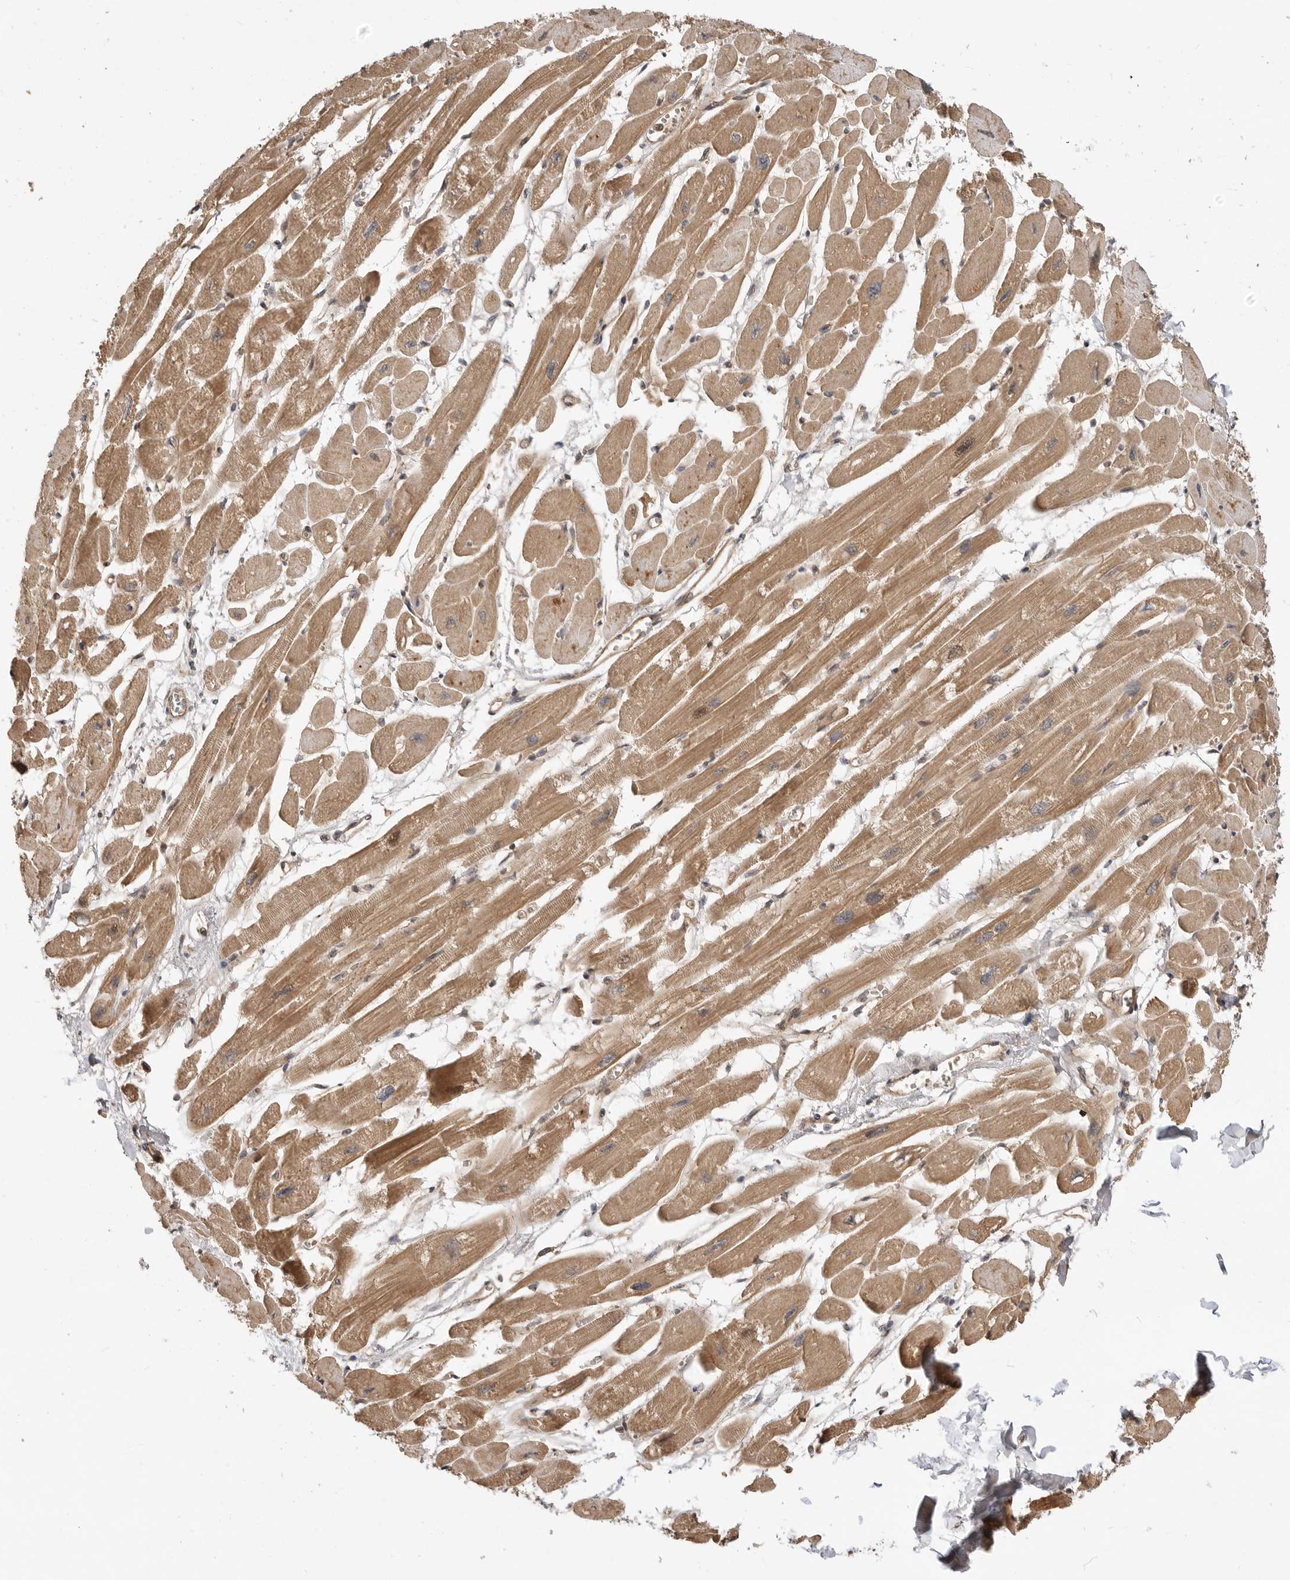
{"staining": {"intensity": "moderate", "quantity": ">75%", "location": "cytoplasmic/membranous"}, "tissue": "heart muscle", "cell_type": "Cardiomyocytes", "image_type": "normal", "snomed": [{"axis": "morphology", "description": "Normal tissue, NOS"}, {"axis": "topography", "description": "Heart"}], "caption": "This image displays immunohistochemistry (IHC) staining of unremarkable human heart muscle, with medium moderate cytoplasmic/membranous expression in about >75% of cardiomyocytes.", "gene": "ADPRS", "patient": {"sex": "female", "age": 54}}